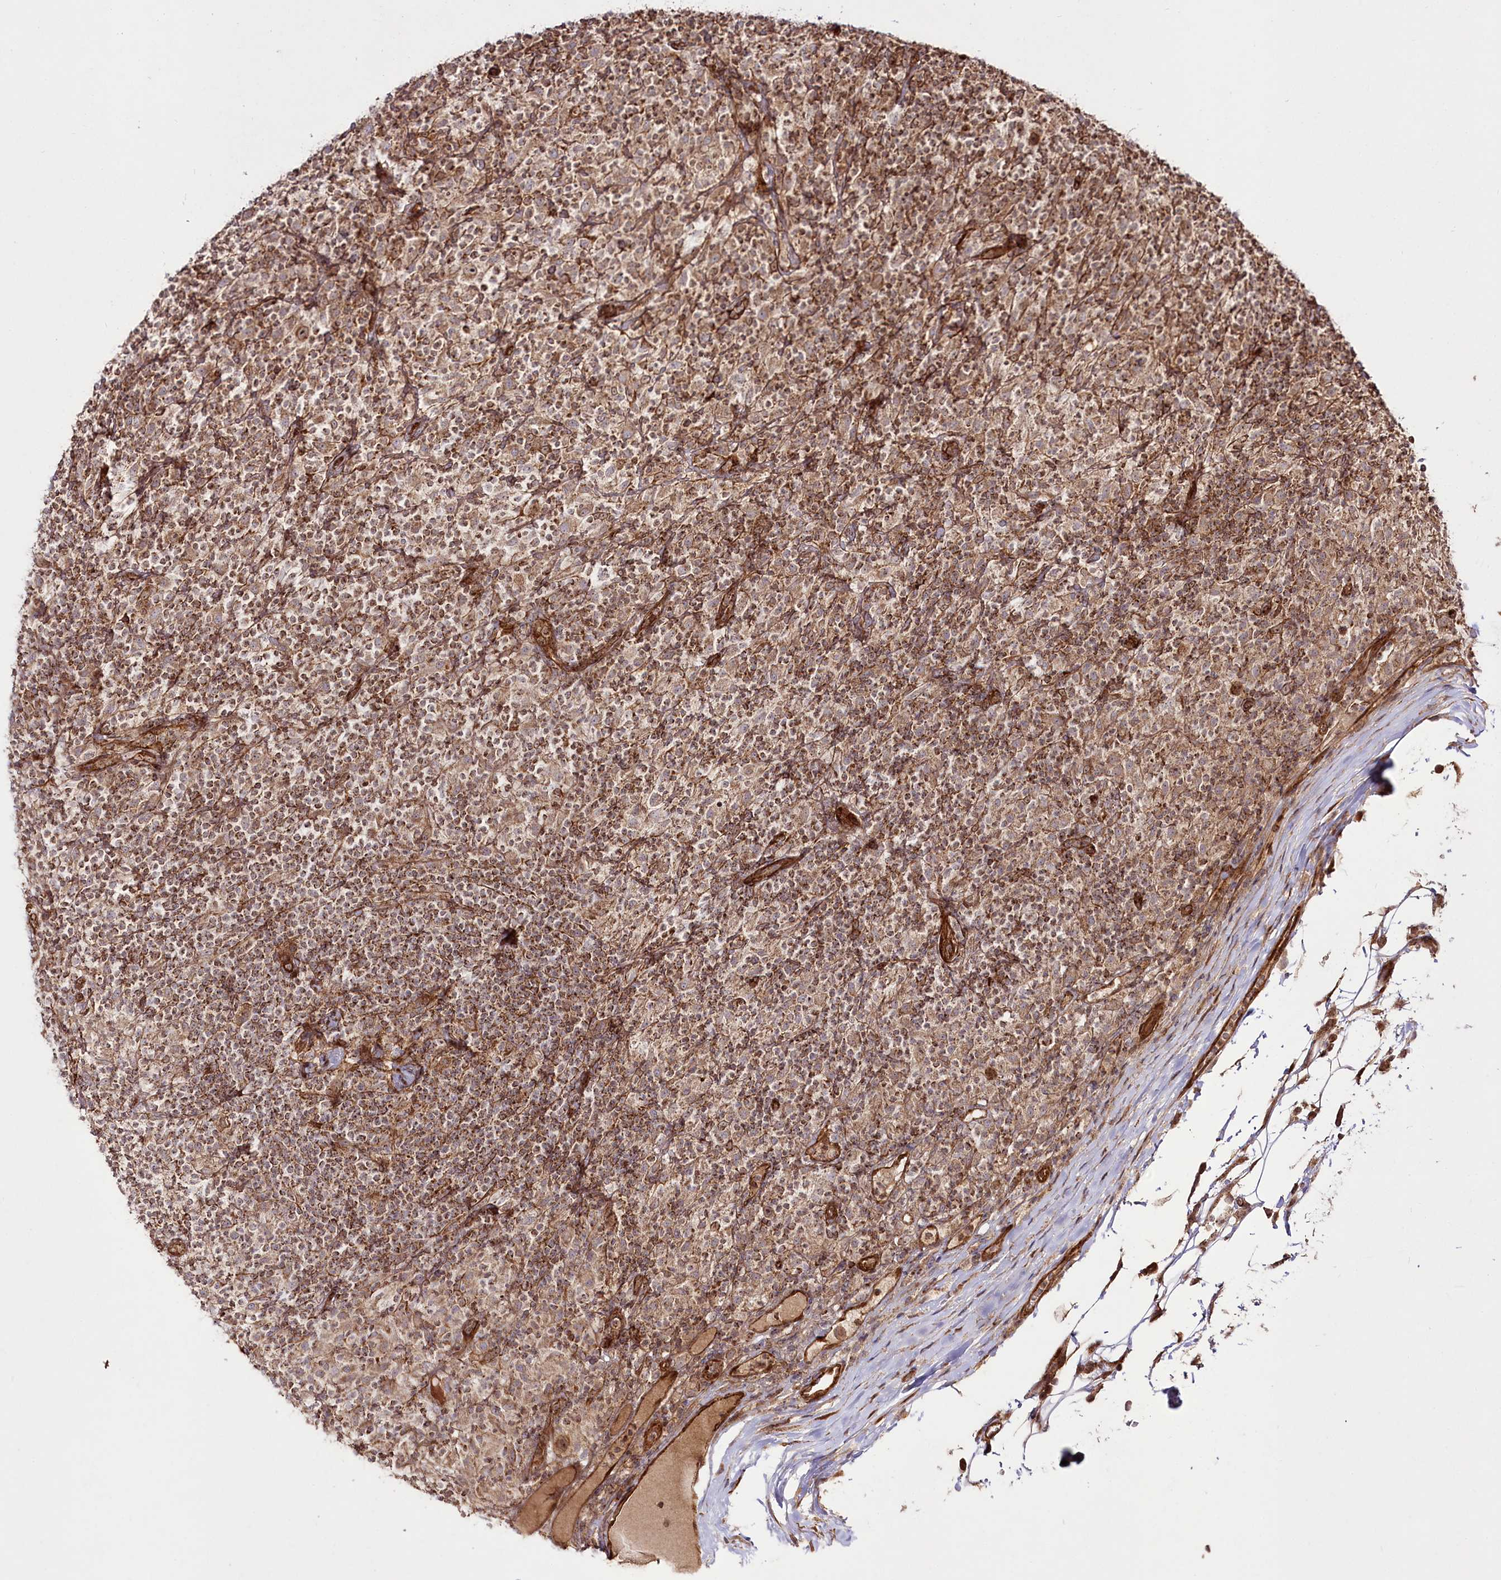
{"staining": {"intensity": "weak", "quantity": "25%-75%", "location": "cytoplasmic/membranous"}, "tissue": "lymphoma", "cell_type": "Tumor cells", "image_type": "cancer", "snomed": [{"axis": "morphology", "description": "Hodgkin's disease, NOS"}, {"axis": "topography", "description": "Lymph node"}], "caption": "DAB immunohistochemical staining of lymphoma displays weak cytoplasmic/membranous protein expression in approximately 25%-75% of tumor cells.", "gene": "REXO2", "patient": {"sex": "male", "age": 70}}